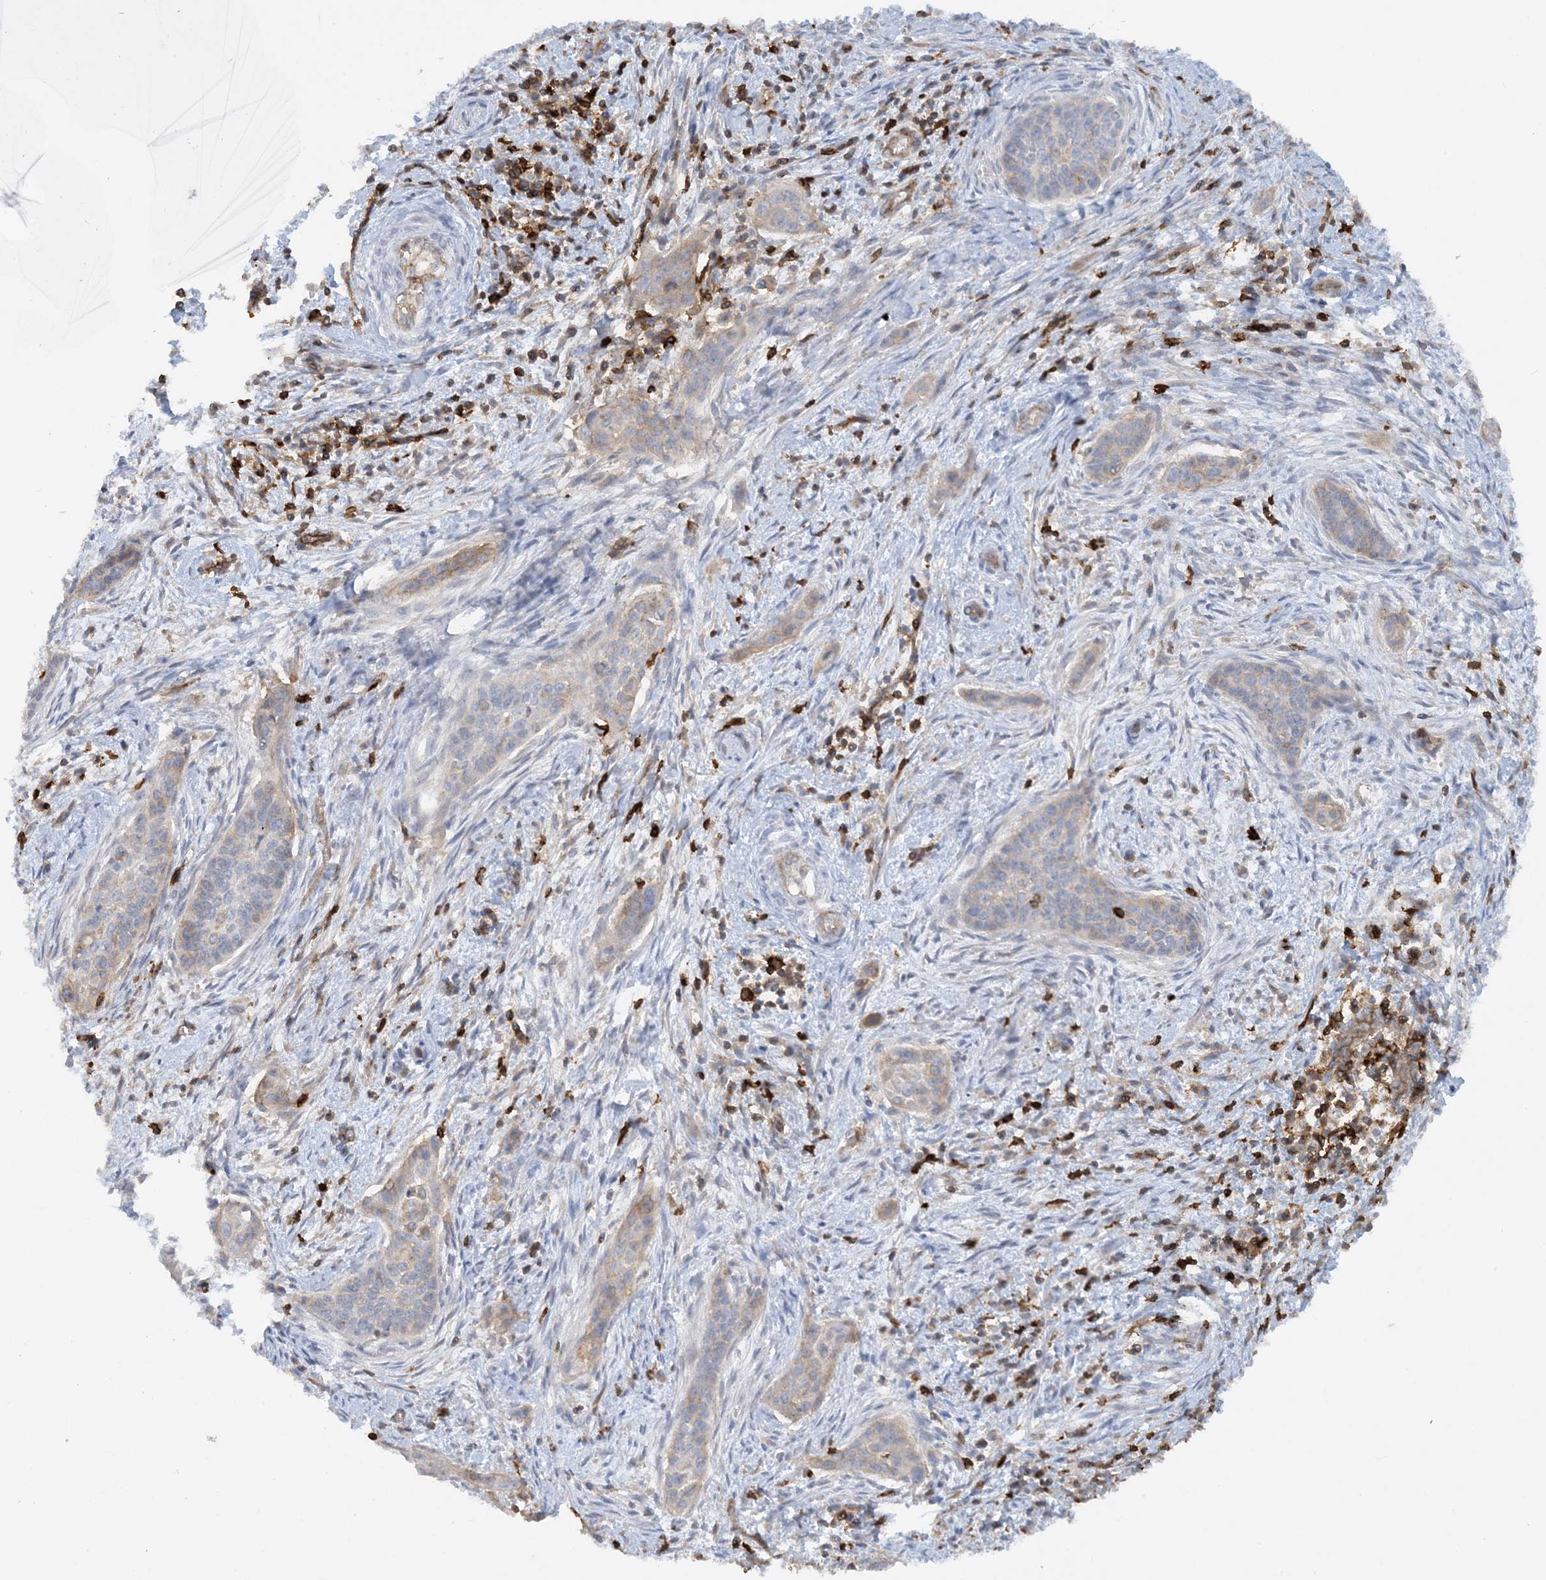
{"staining": {"intensity": "moderate", "quantity": "<25%", "location": "cytoplasmic/membranous"}, "tissue": "cervical cancer", "cell_type": "Tumor cells", "image_type": "cancer", "snomed": [{"axis": "morphology", "description": "Squamous cell carcinoma, NOS"}, {"axis": "topography", "description": "Cervix"}], "caption": "Cervical cancer stained with DAB immunohistochemistry (IHC) exhibits low levels of moderate cytoplasmic/membranous positivity in about <25% of tumor cells.", "gene": "HLA-E", "patient": {"sex": "female", "age": 33}}